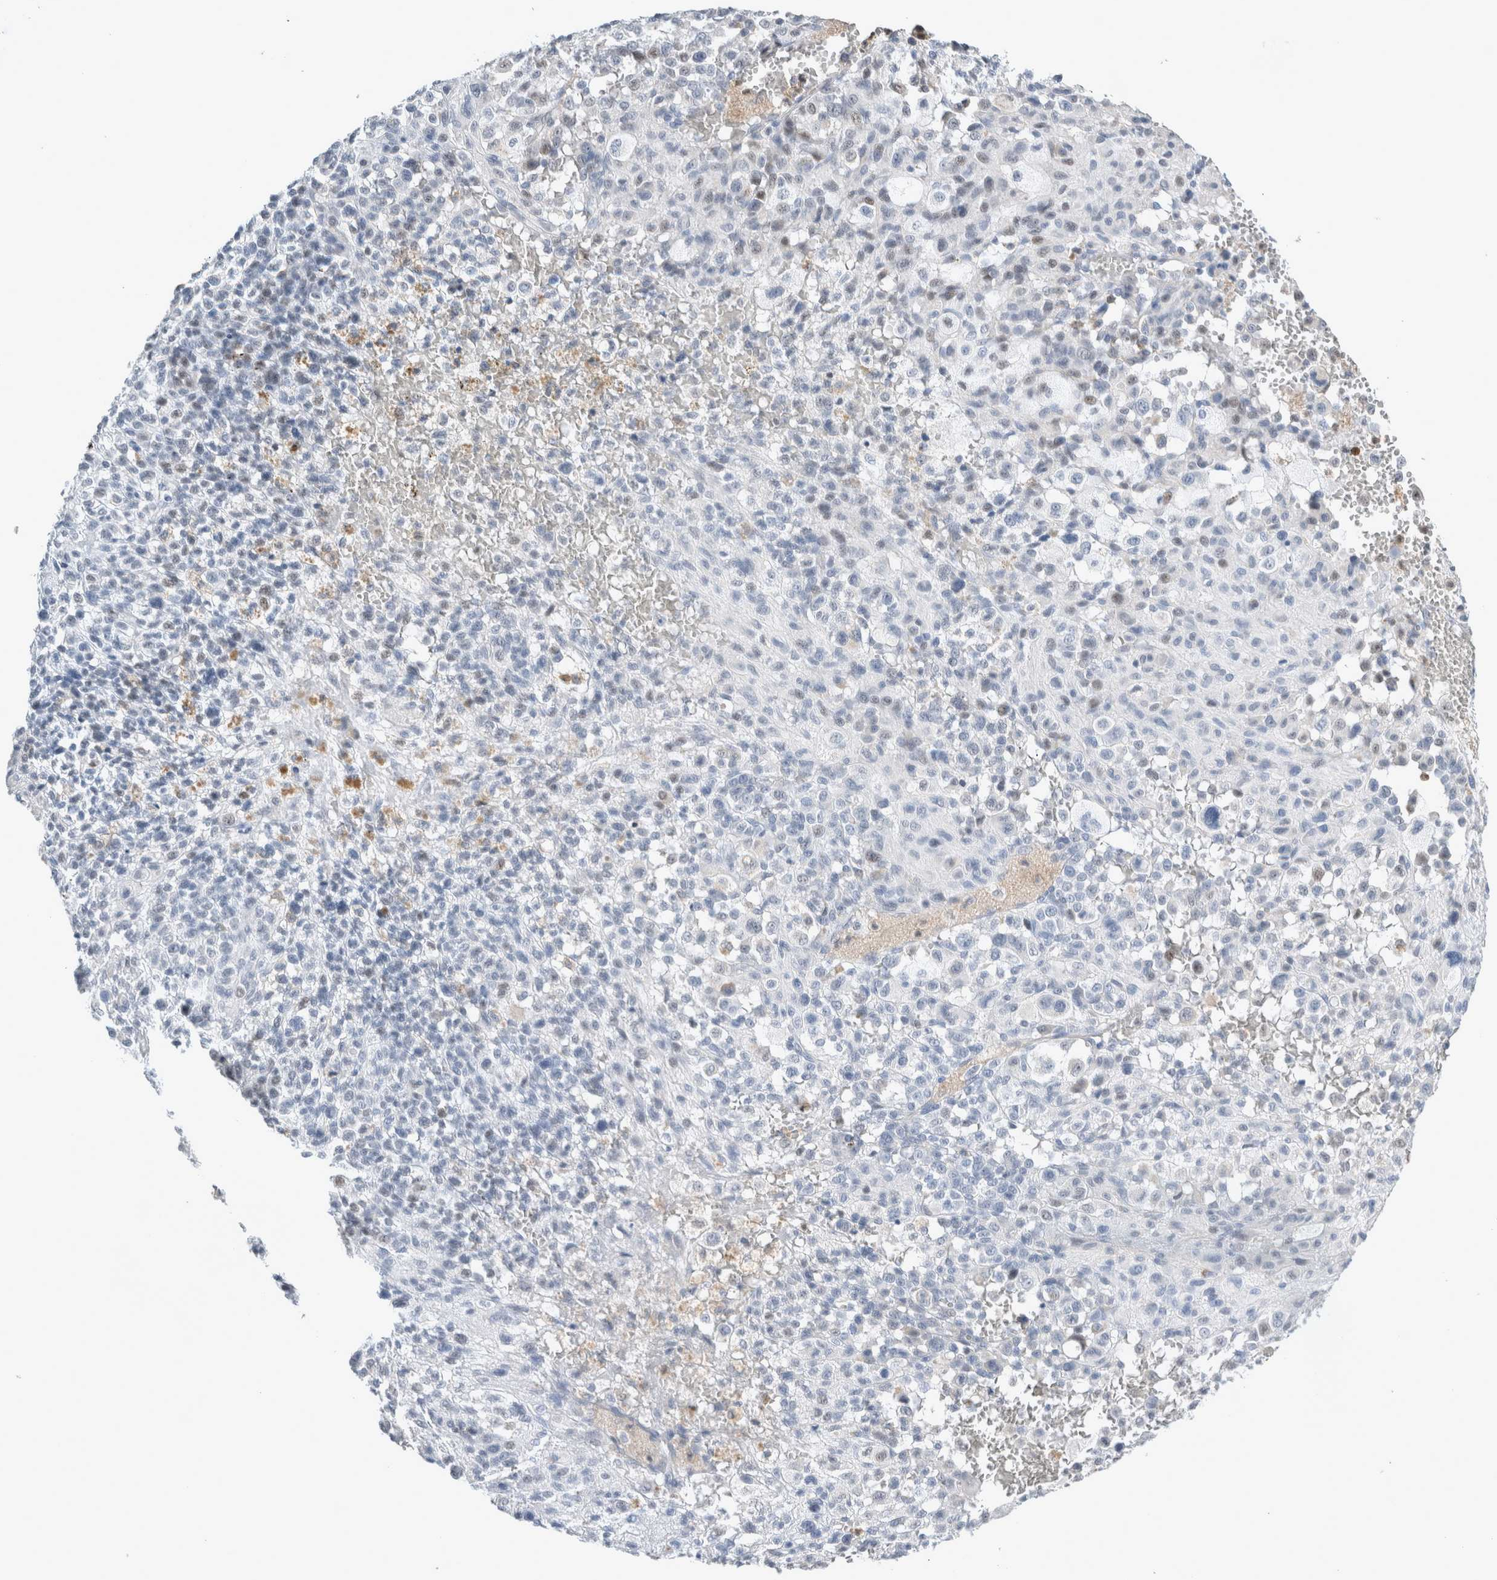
{"staining": {"intensity": "negative", "quantity": "none", "location": "none"}, "tissue": "melanoma", "cell_type": "Tumor cells", "image_type": "cancer", "snomed": [{"axis": "morphology", "description": "Malignant melanoma, Metastatic site"}, {"axis": "topography", "description": "Skin"}], "caption": "Tumor cells are negative for brown protein staining in malignant melanoma (metastatic site). The staining is performed using DAB (3,3'-diaminobenzidine) brown chromogen with nuclei counter-stained in using hematoxylin.", "gene": "AGMAT", "patient": {"sex": "female", "age": 74}}